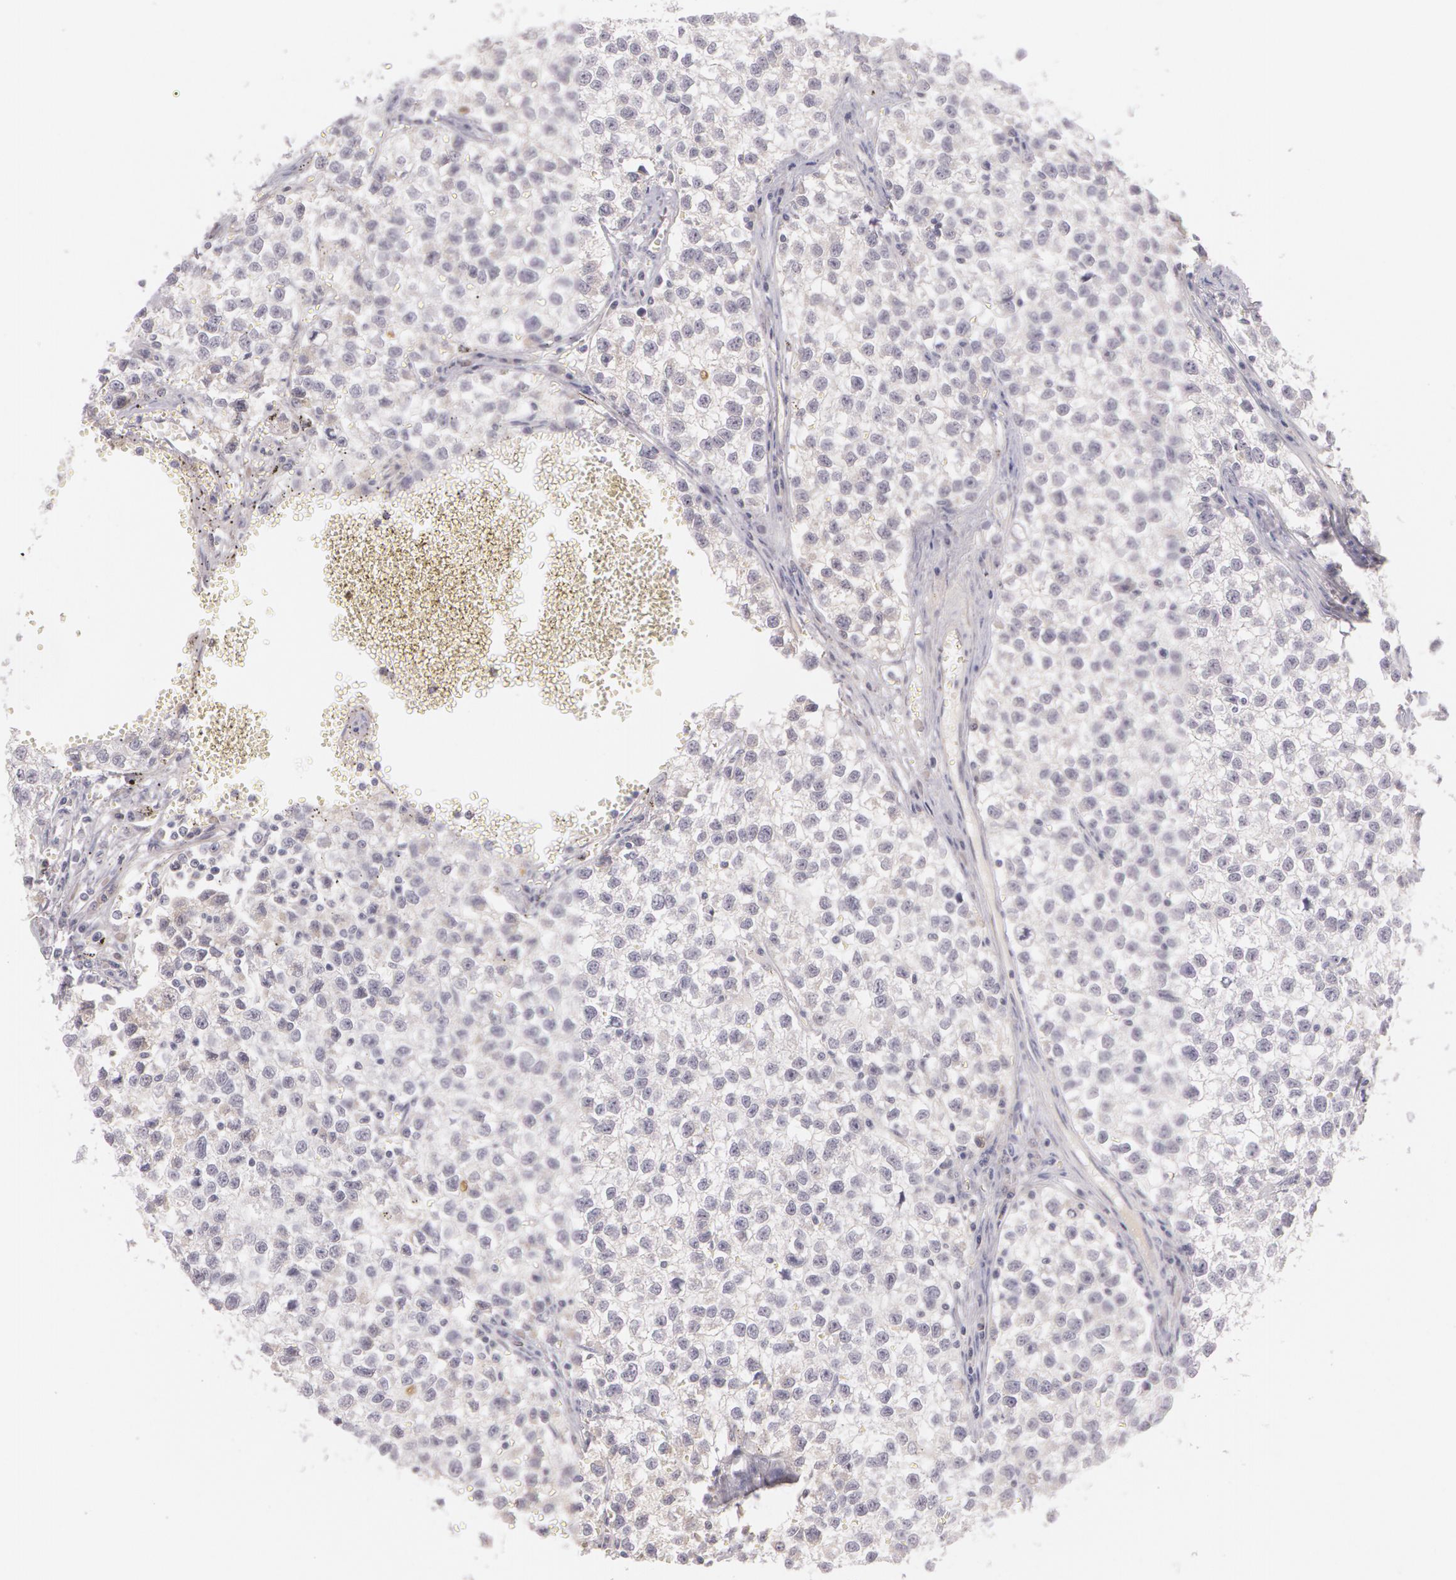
{"staining": {"intensity": "negative", "quantity": "none", "location": "none"}, "tissue": "testis cancer", "cell_type": "Tumor cells", "image_type": "cancer", "snomed": [{"axis": "morphology", "description": "Seminoma, NOS"}, {"axis": "topography", "description": "Testis"}], "caption": "DAB (3,3'-diaminobenzidine) immunohistochemical staining of human testis cancer exhibits no significant staining in tumor cells.", "gene": "LBP", "patient": {"sex": "male", "age": 35}}